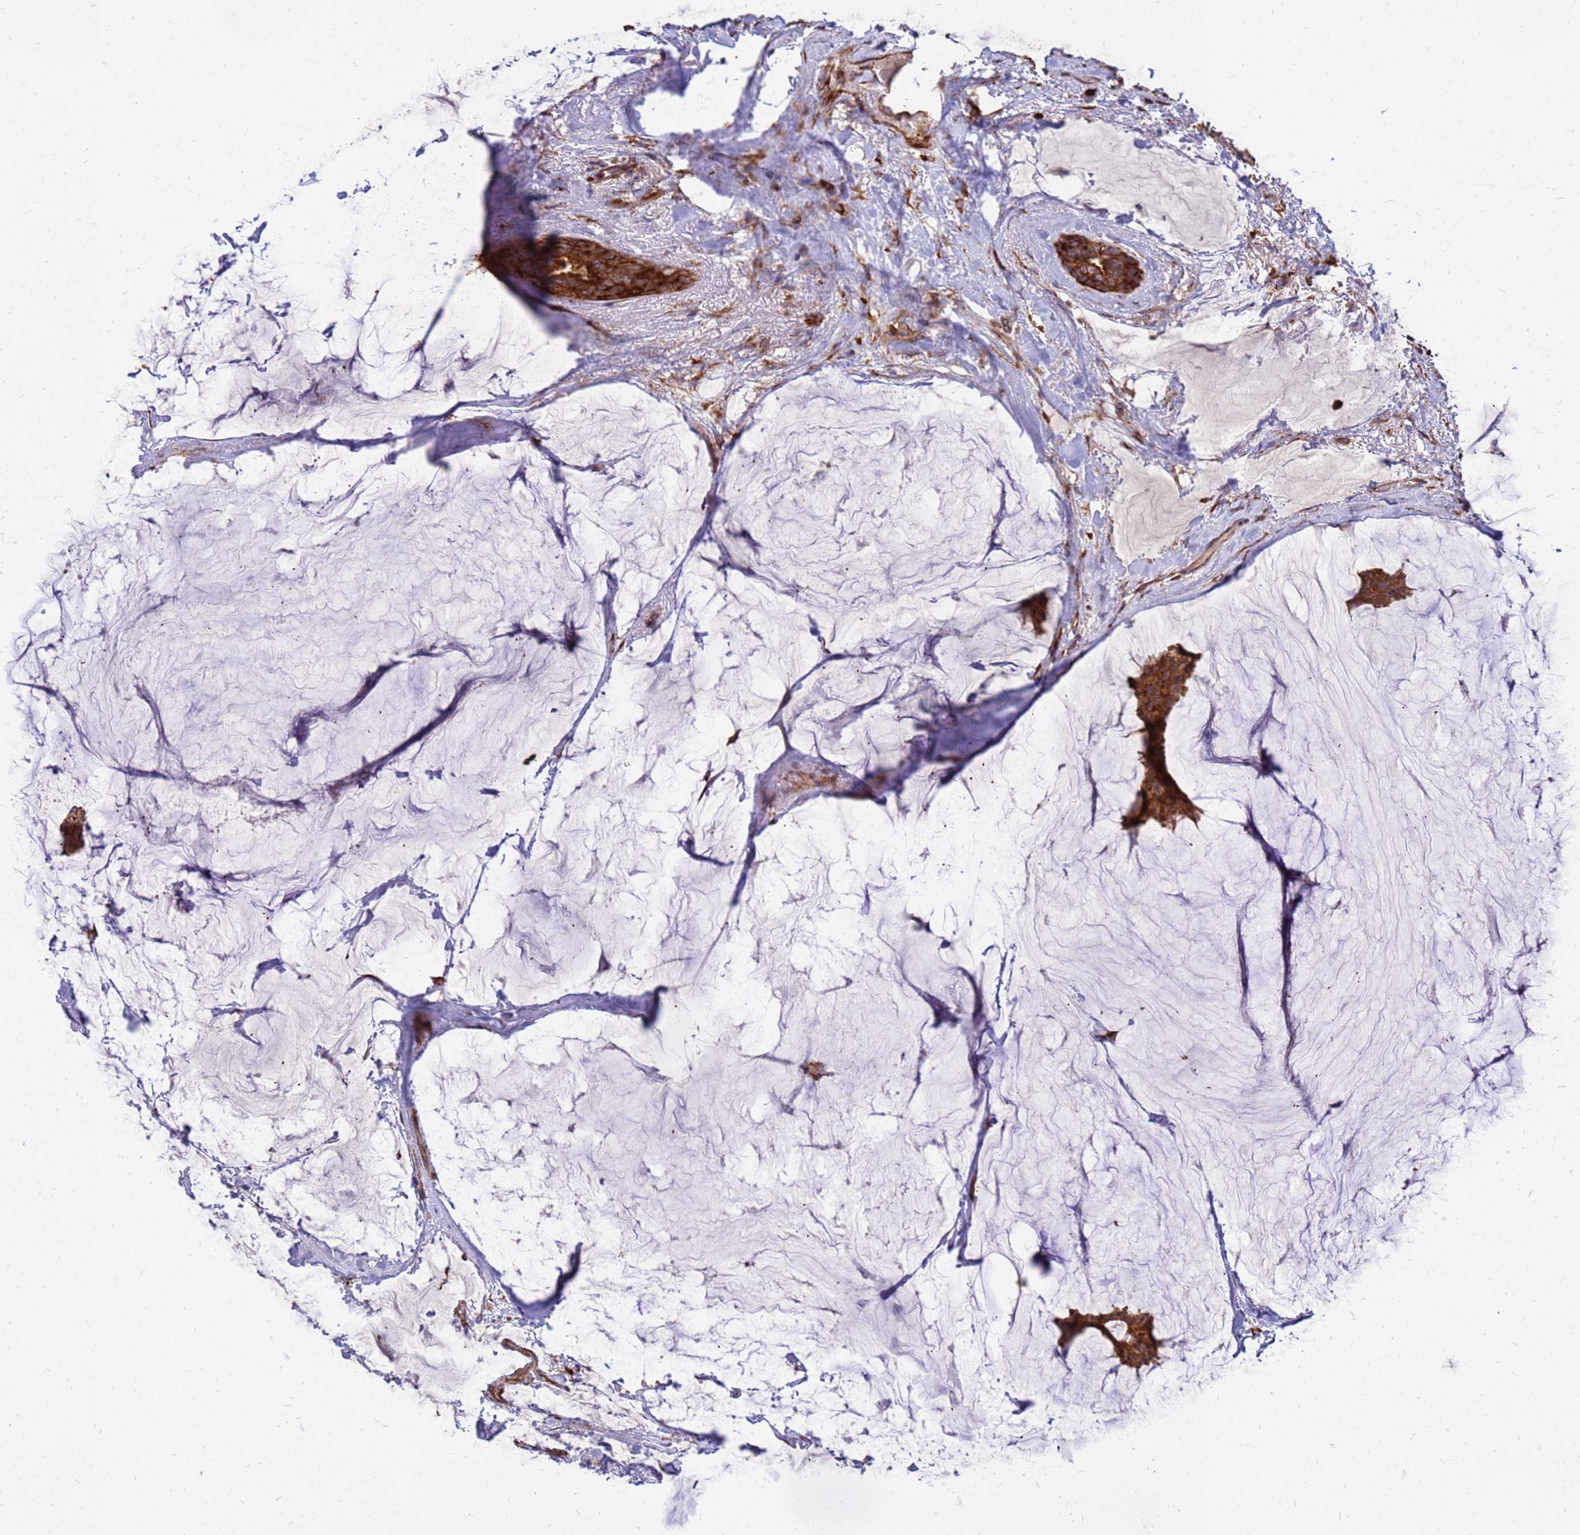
{"staining": {"intensity": "strong", "quantity": ">75%", "location": "cytoplasmic/membranous"}, "tissue": "breast cancer", "cell_type": "Tumor cells", "image_type": "cancer", "snomed": [{"axis": "morphology", "description": "Duct carcinoma"}, {"axis": "topography", "description": "Breast"}], "caption": "An image of human breast intraductal carcinoma stained for a protein exhibits strong cytoplasmic/membranous brown staining in tumor cells. (Brightfield microscopy of DAB IHC at high magnification).", "gene": "RPL8", "patient": {"sex": "female", "age": 93}}